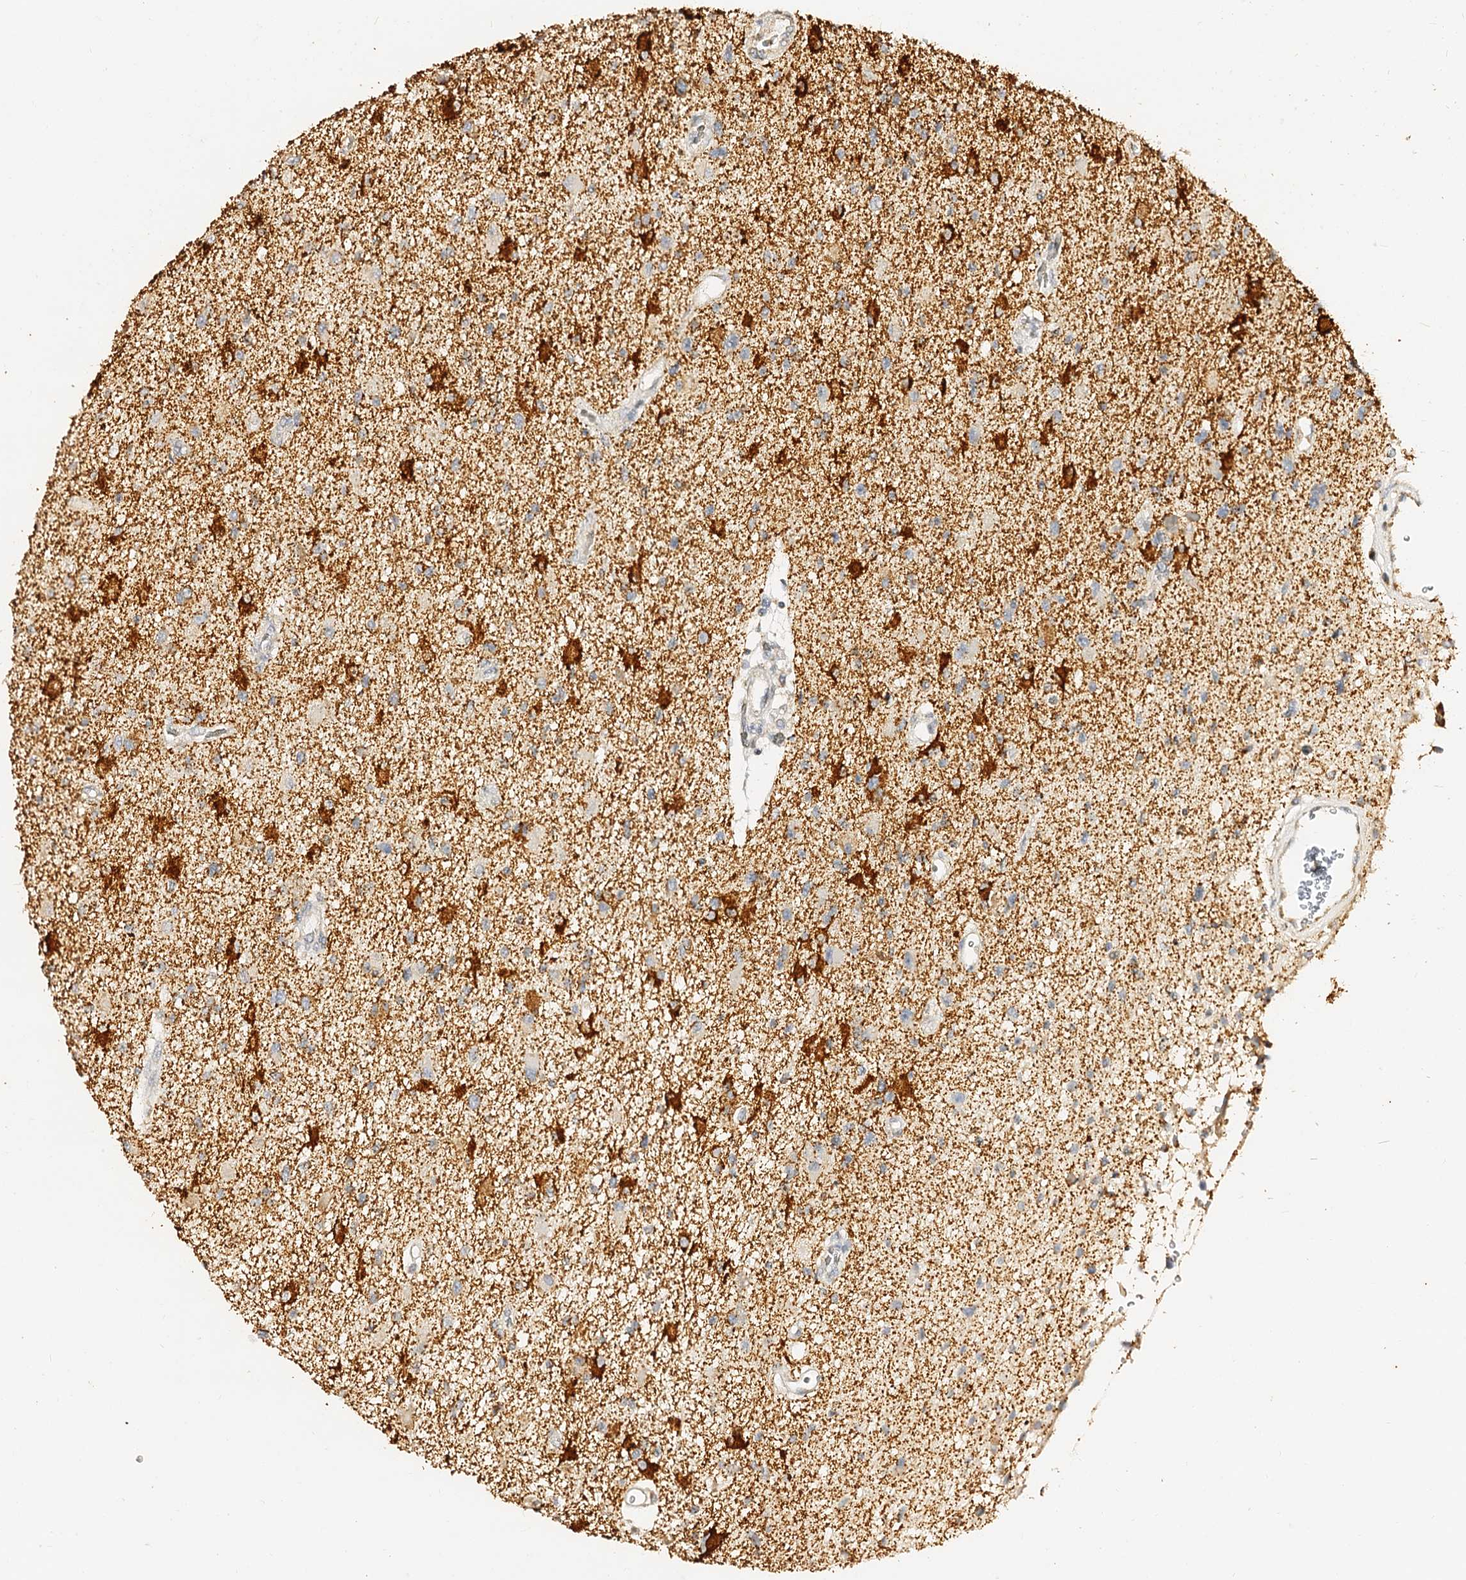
{"staining": {"intensity": "strong", "quantity": "<25%", "location": "cytoplasmic/membranous"}, "tissue": "glioma", "cell_type": "Tumor cells", "image_type": "cancer", "snomed": [{"axis": "morphology", "description": "Glioma, malignant, High grade"}, {"axis": "topography", "description": "Brain"}], "caption": "Immunohistochemistry (IHC) histopathology image of human malignant glioma (high-grade) stained for a protein (brown), which exhibits medium levels of strong cytoplasmic/membranous expression in approximately <25% of tumor cells.", "gene": "MAOB", "patient": {"sex": "male", "age": 33}}